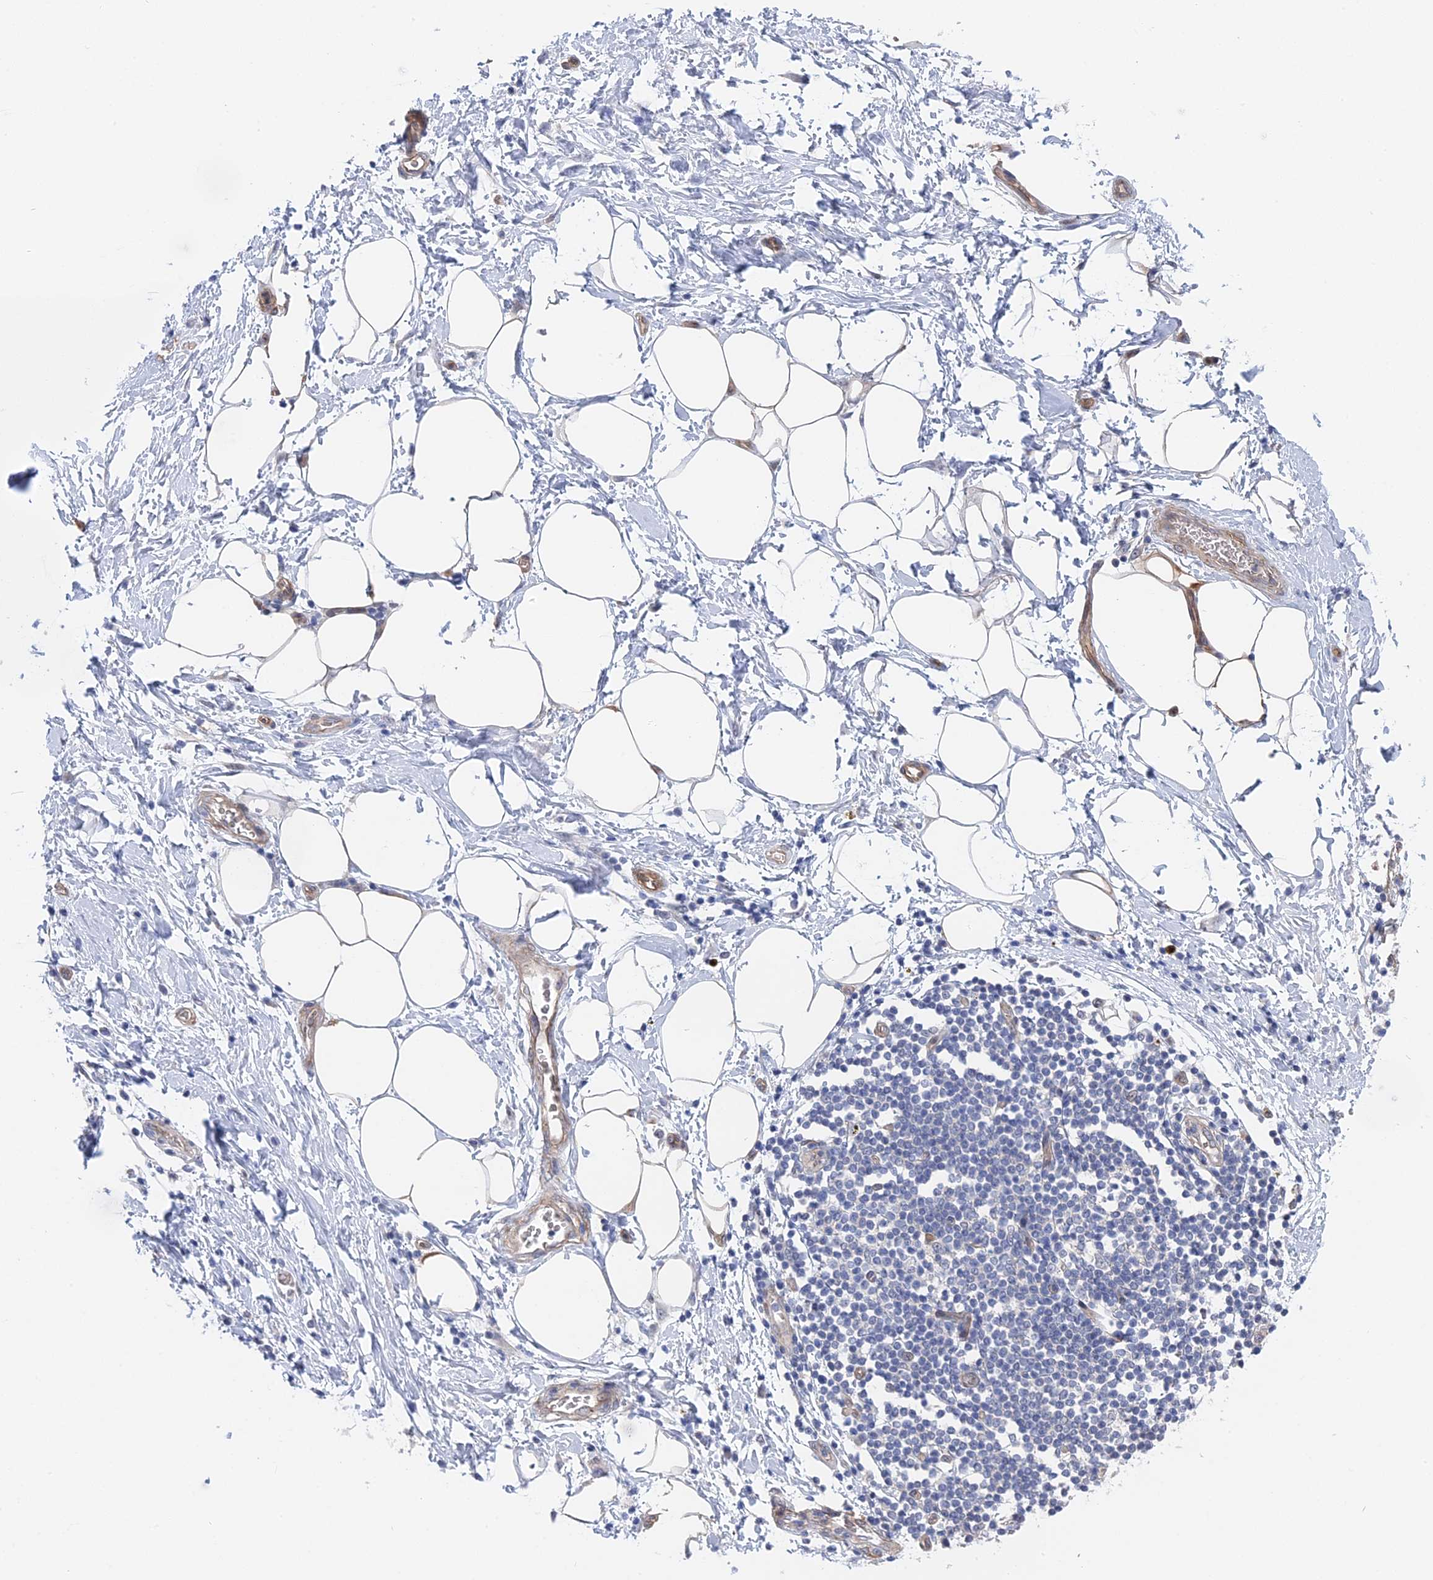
{"staining": {"intensity": "weak", "quantity": "25%-75%", "location": "cytoplasmic/membranous"}, "tissue": "adipose tissue", "cell_type": "Adipocytes", "image_type": "normal", "snomed": [{"axis": "morphology", "description": "Normal tissue, NOS"}, {"axis": "morphology", "description": "Adenocarcinoma, NOS"}, {"axis": "topography", "description": "Pancreas"}, {"axis": "topography", "description": "Peripheral nerve tissue"}], "caption": "Adipose tissue stained with DAB (3,3'-diaminobenzidine) immunohistochemistry demonstrates low levels of weak cytoplasmic/membranous staining in about 25%-75% of adipocytes.", "gene": "MTHFSD", "patient": {"sex": "male", "age": 59}}